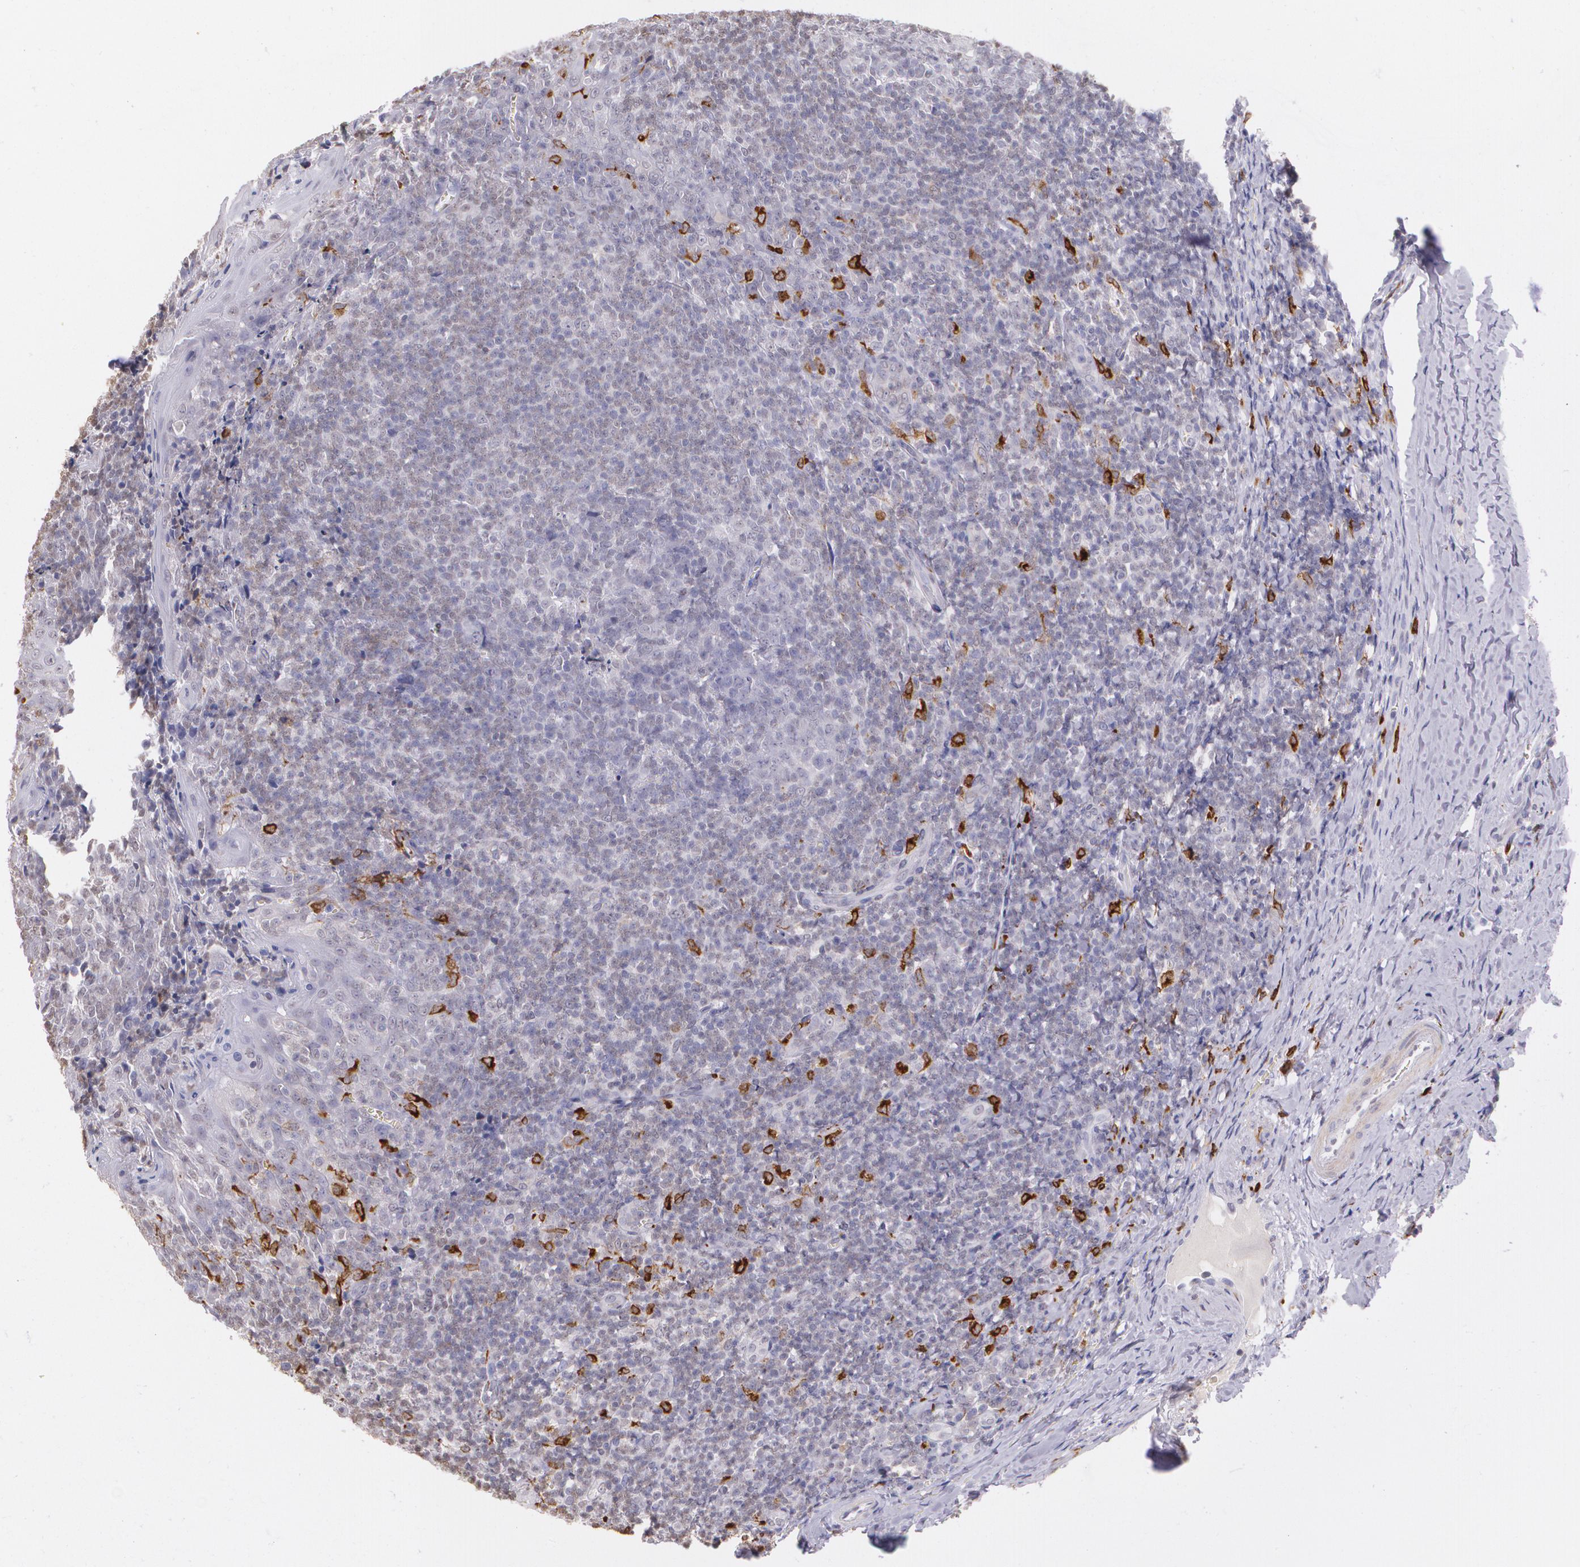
{"staining": {"intensity": "negative", "quantity": "none", "location": "none"}, "tissue": "tonsil", "cell_type": "Germinal center cells", "image_type": "normal", "snomed": [{"axis": "morphology", "description": "Normal tissue, NOS"}, {"axis": "topography", "description": "Tonsil"}], "caption": "Immunohistochemistry (IHC) of normal tonsil reveals no expression in germinal center cells.", "gene": "RTN1", "patient": {"sex": "male", "age": 31}}